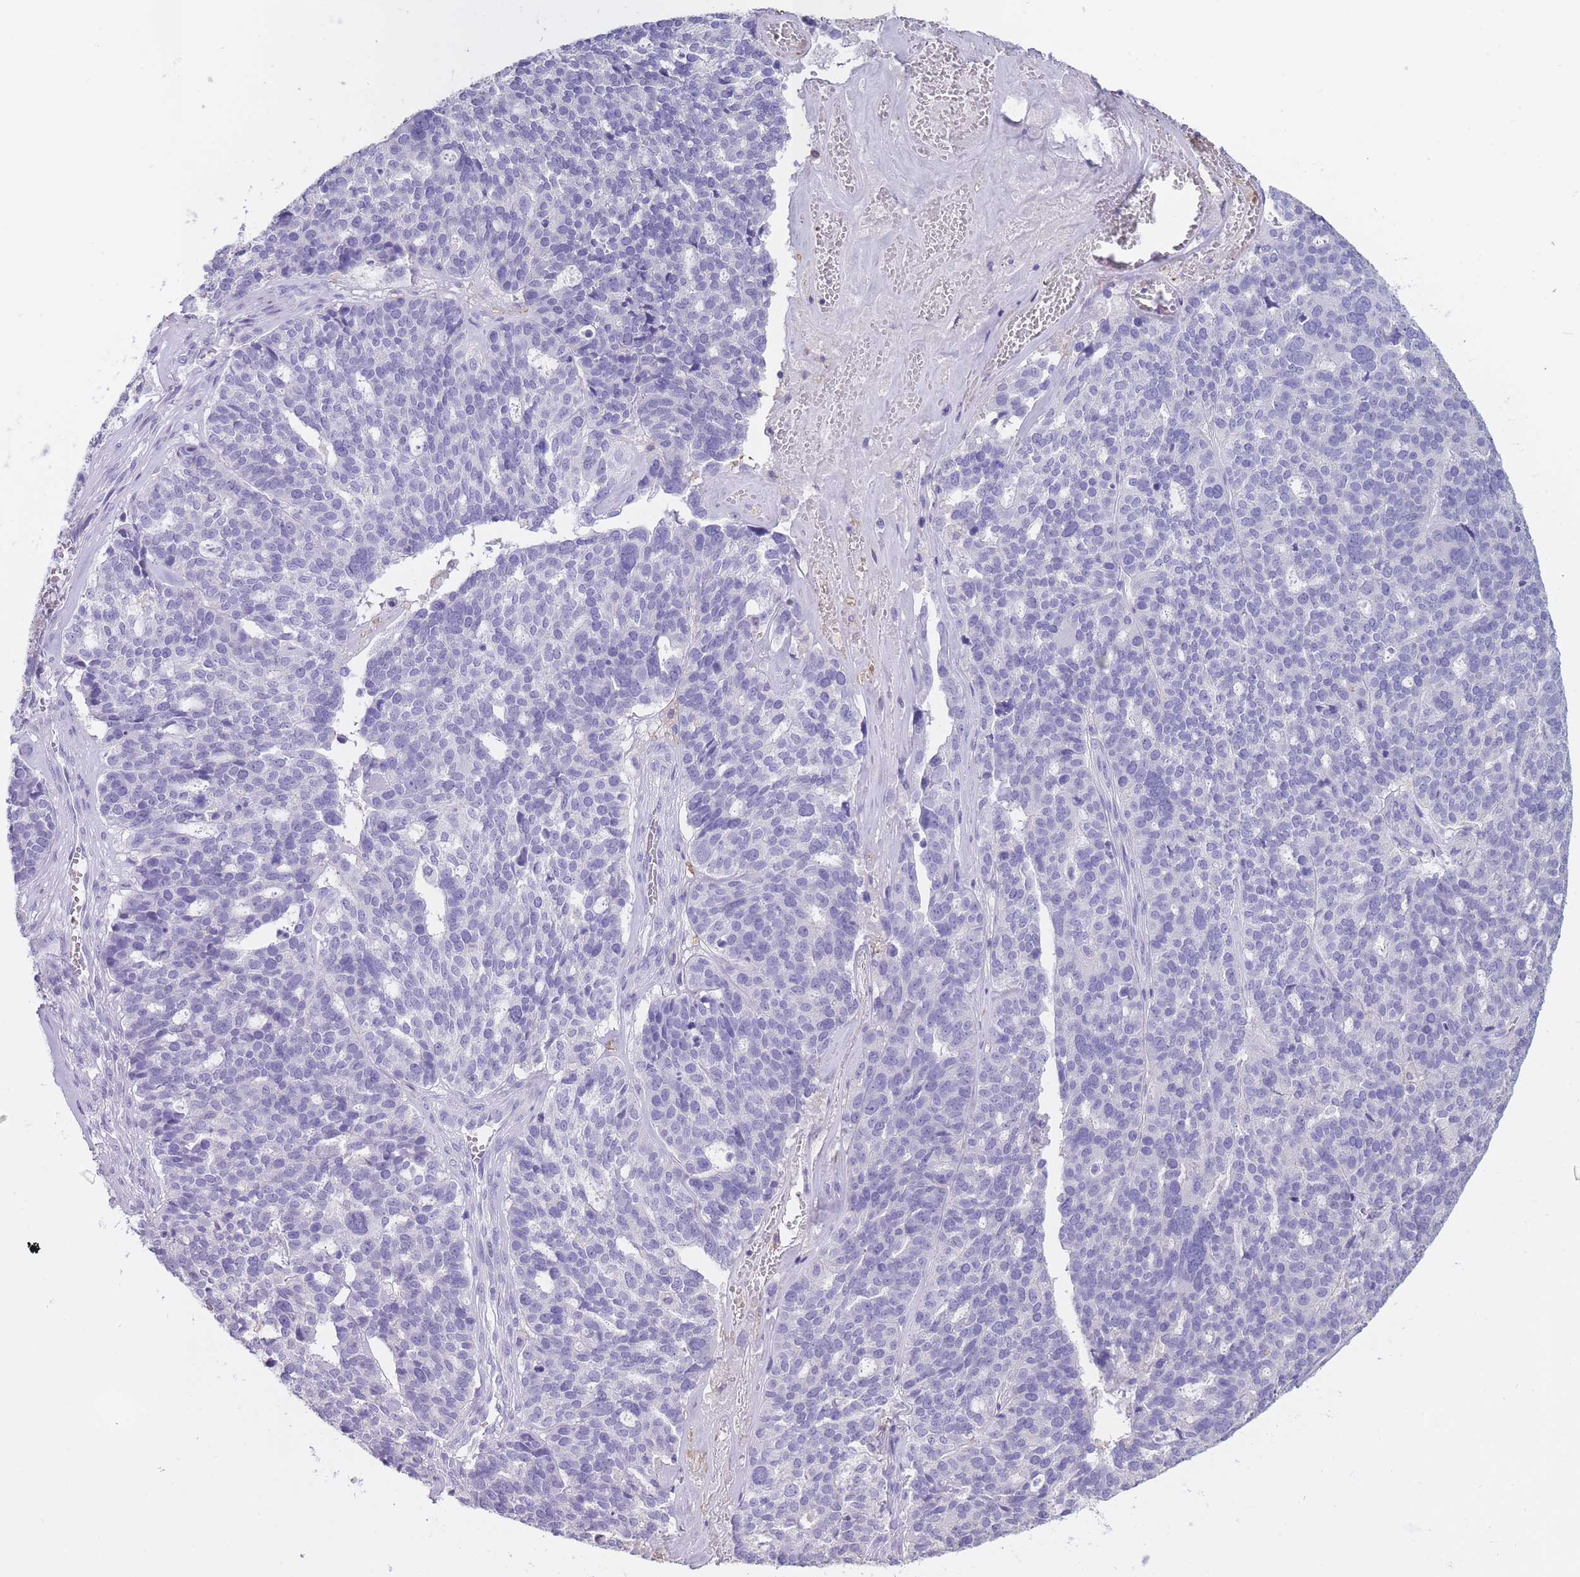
{"staining": {"intensity": "negative", "quantity": "none", "location": "none"}, "tissue": "ovarian cancer", "cell_type": "Tumor cells", "image_type": "cancer", "snomed": [{"axis": "morphology", "description": "Cystadenocarcinoma, serous, NOS"}, {"axis": "topography", "description": "Ovary"}], "caption": "Ovarian serous cystadenocarcinoma was stained to show a protein in brown. There is no significant positivity in tumor cells.", "gene": "CD37", "patient": {"sex": "female", "age": 59}}